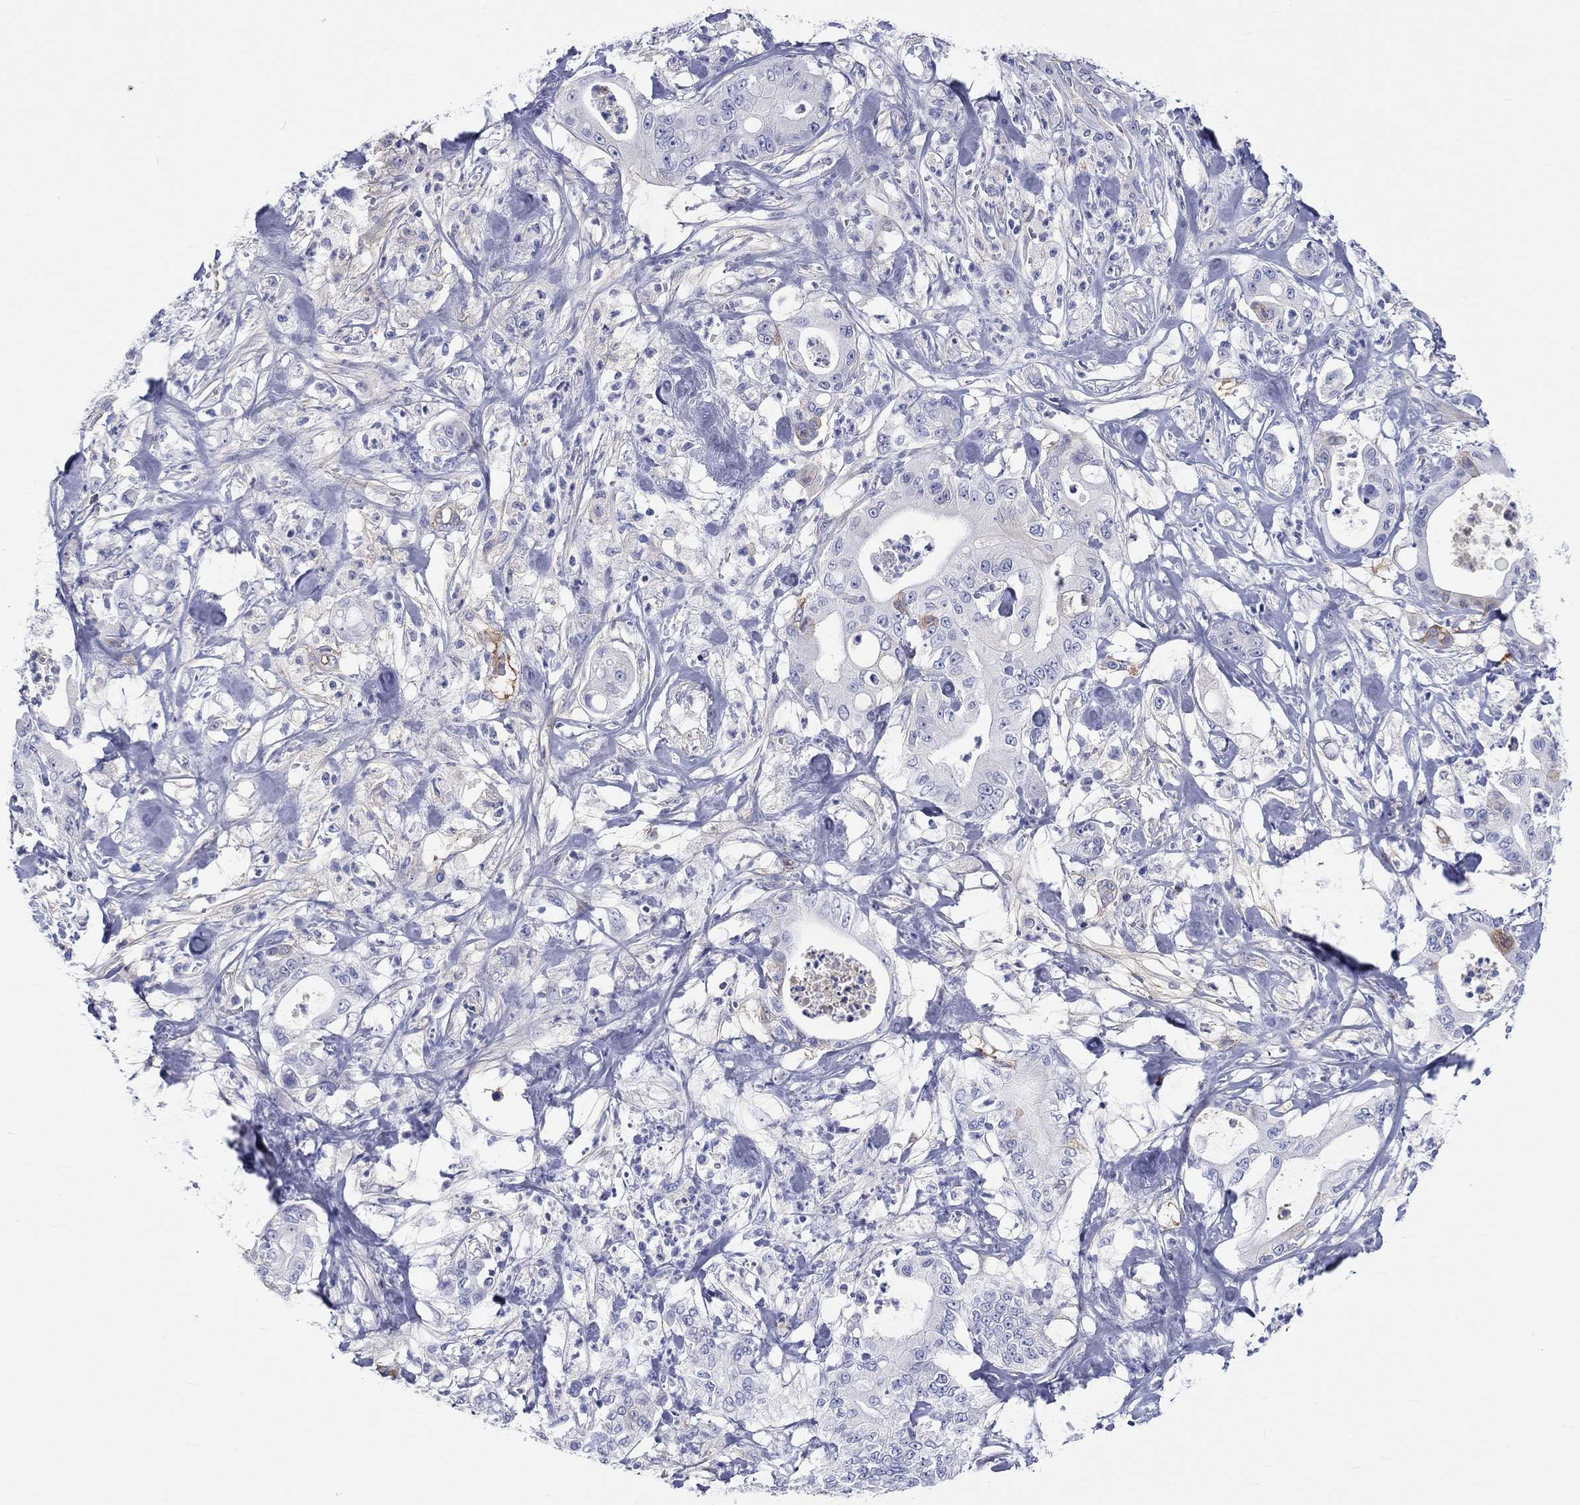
{"staining": {"intensity": "negative", "quantity": "none", "location": "none"}, "tissue": "pancreatic cancer", "cell_type": "Tumor cells", "image_type": "cancer", "snomed": [{"axis": "morphology", "description": "Adenocarcinoma, NOS"}, {"axis": "topography", "description": "Pancreas"}], "caption": "Immunohistochemistry (IHC) micrograph of pancreatic cancer (adenocarcinoma) stained for a protein (brown), which displays no expression in tumor cells.", "gene": "CDY2B", "patient": {"sex": "male", "age": 71}}